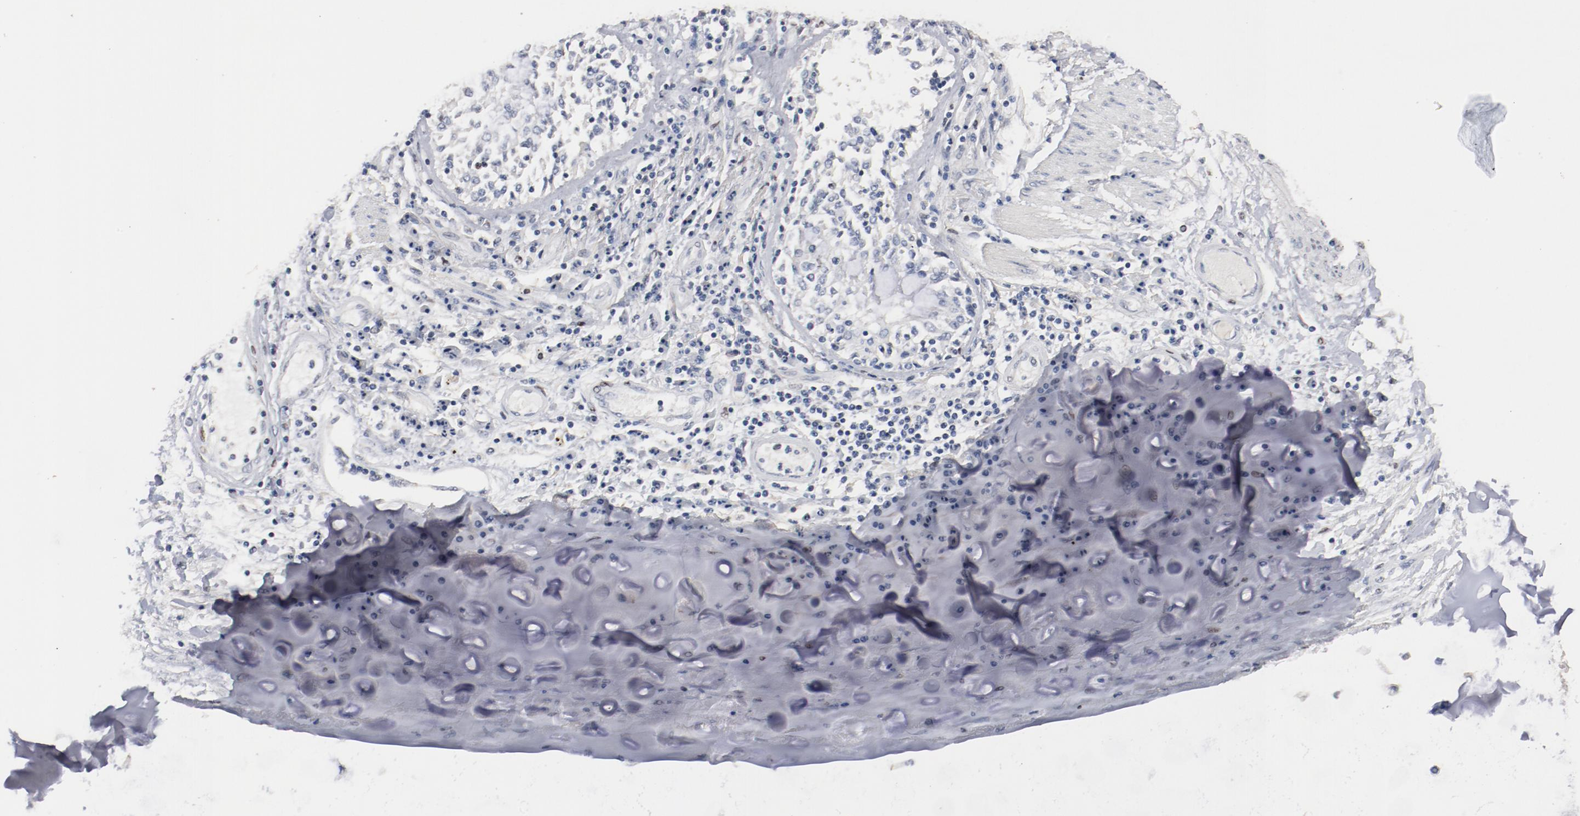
{"staining": {"intensity": "weak", "quantity": ">75%", "location": "nuclear"}, "tissue": "adipose tissue", "cell_type": "Adipocytes", "image_type": "normal", "snomed": [{"axis": "morphology", "description": "Normal tissue, NOS"}, {"axis": "morphology", "description": "Adenocarcinoma, NOS"}, {"axis": "topography", "description": "Cartilage tissue"}, {"axis": "topography", "description": "Lung"}], "caption": "Normal adipose tissue shows weak nuclear expression in approximately >75% of adipocytes The staining is performed using DAB brown chromogen to label protein expression. The nuclei are counter-stained blue using hematoxylin..", "gene": "ZEB2", "patient": {"sex": "female", "age": 67}}